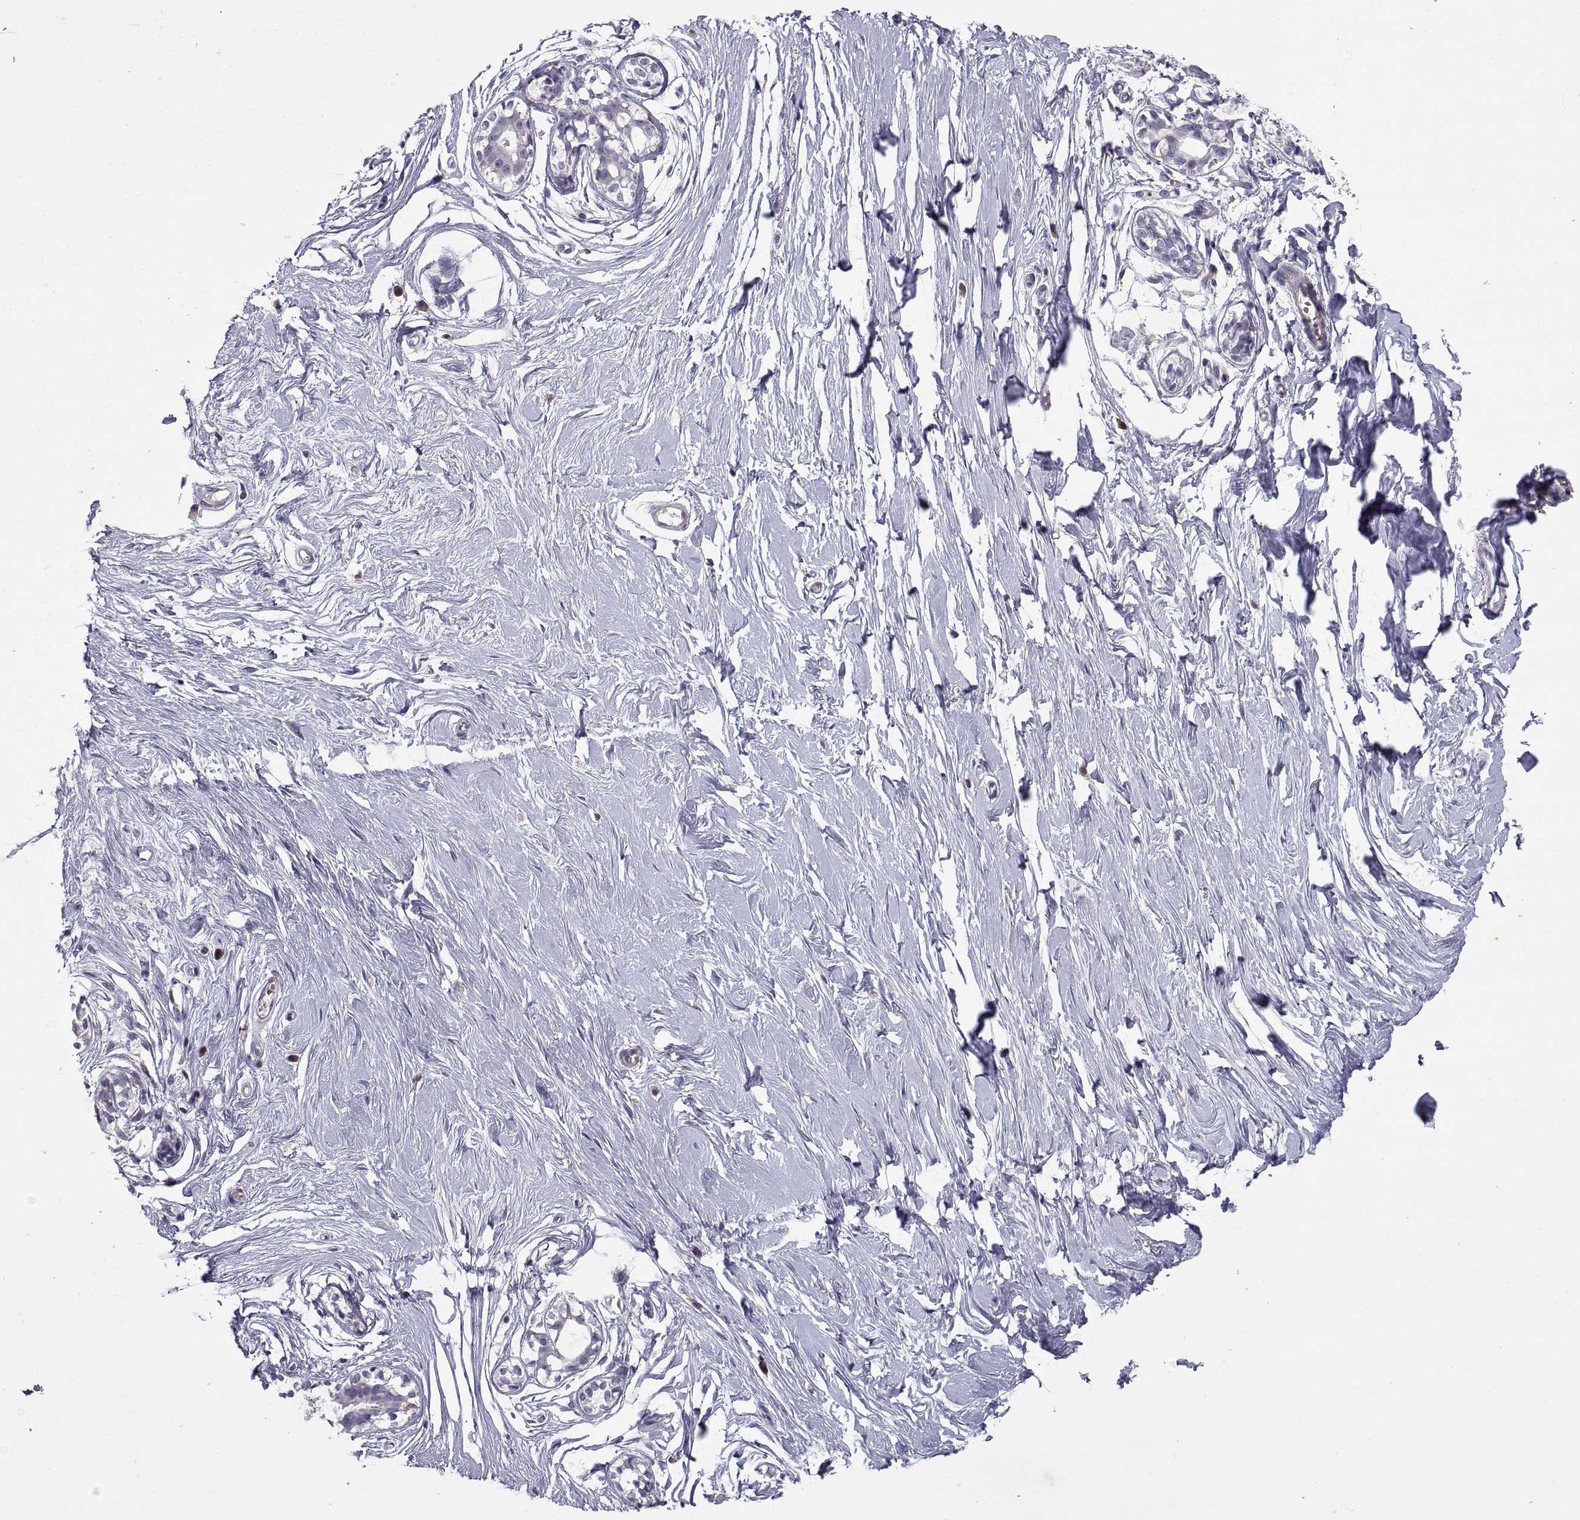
{"staining": {"intensity": "negative", "quantity": "none", "location": "none"}, "tissue": "breast", "cell_type": "Adipocytes", "image_type": "normal", "snomed": [{"axis": "morphology", "description": "Normal tissue, NOS"}, {"axis": "topography", "description": "Breast"}], "caption": "Immunohistochemistry (IHC) of unremarkable human breast demonstrates no staining in adipocytes.", "gene": "DOK3", "patient": {"sex": "female", "age": 49}}